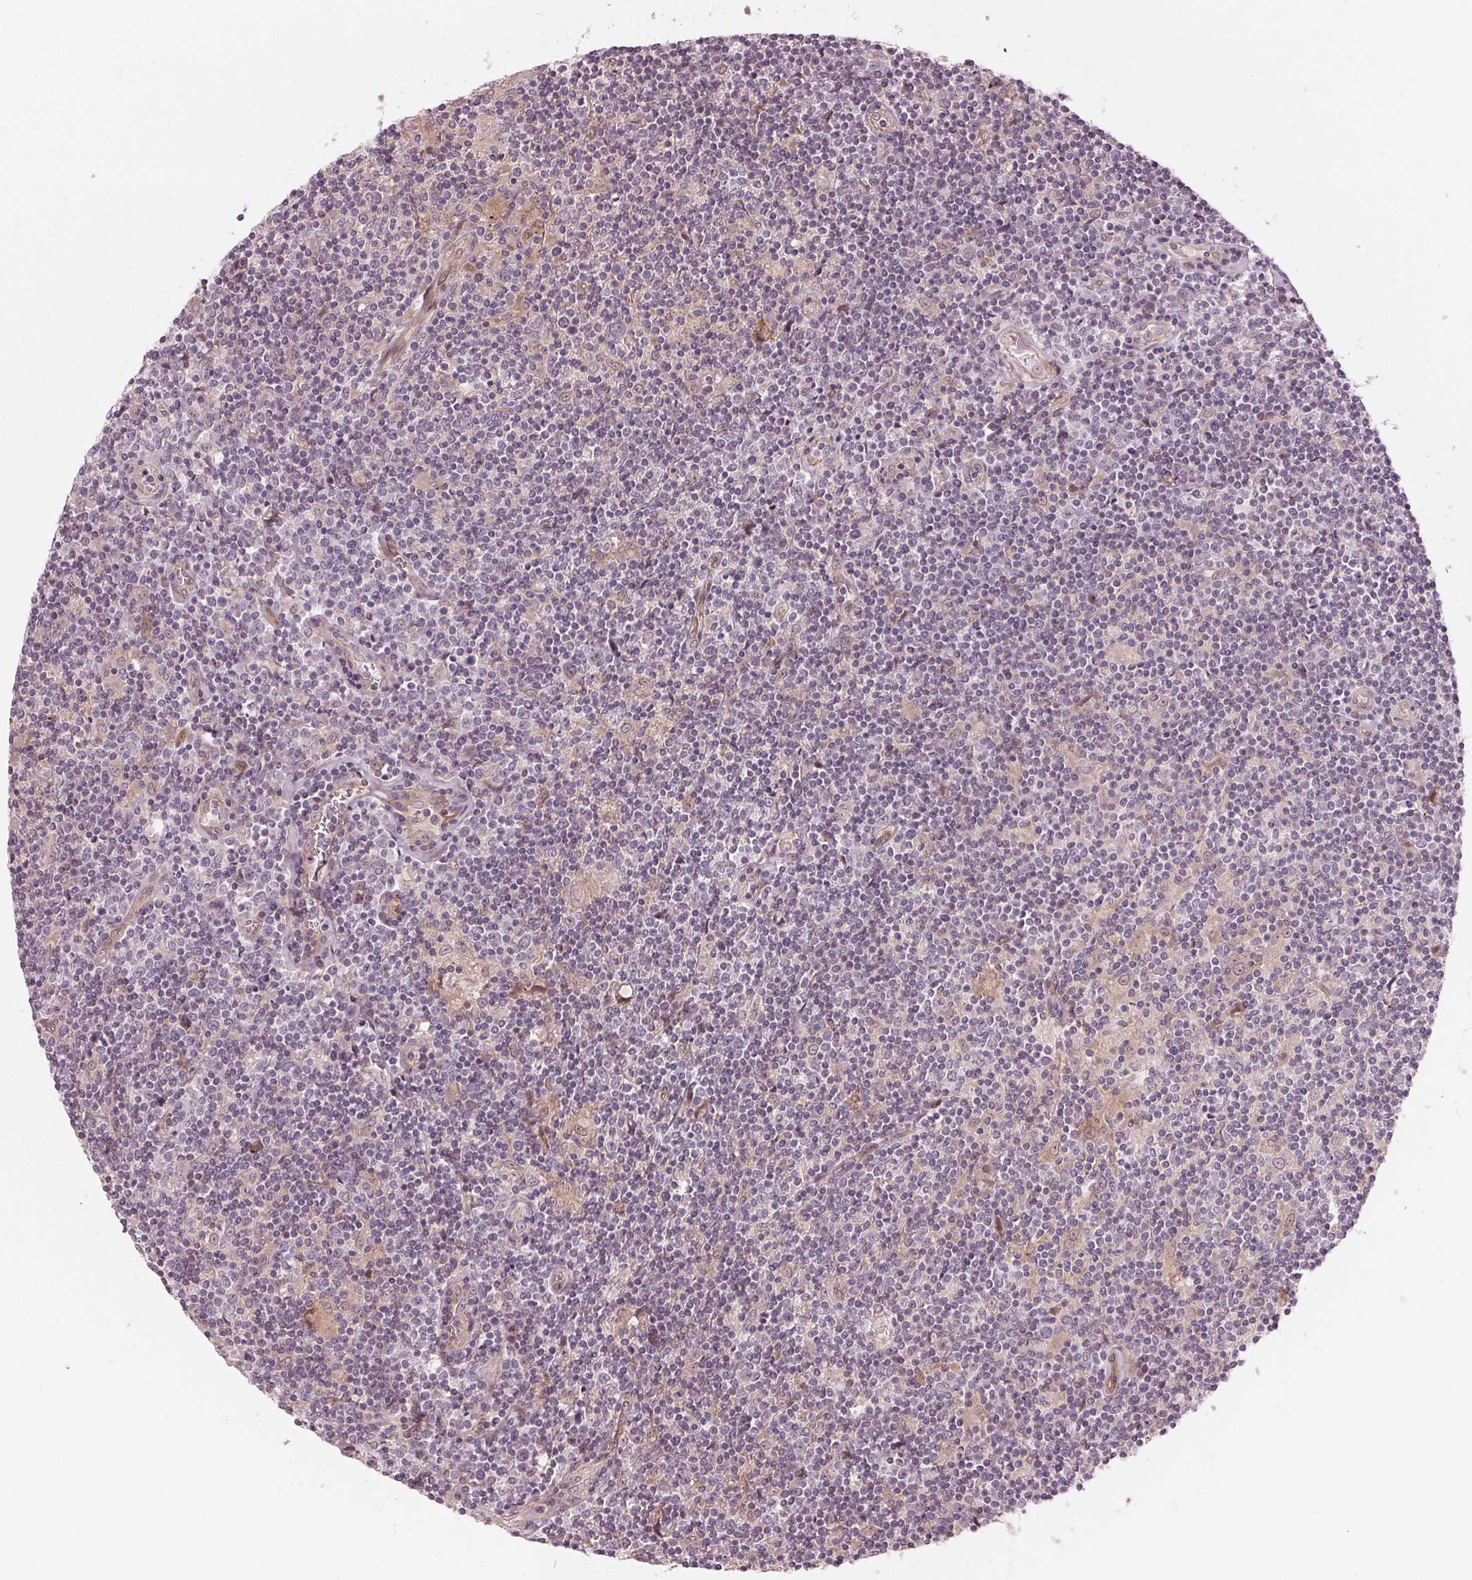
{"staining": {"intensity": "negative", "quantity": "none", "location": "none"}, "tissue": "lymphoma", "cell_type": "Tumor cells", "image_type": "cancer", "snomed": [{"axis": "morphology", "description": "Hodgkin's disease, NOS"}, {"axis": "topography", "description": "Lymph node"}], "caption": "High magnification brightfield microscopy of Hodgkin's disease stained with DAB (3,3'-diaminobenzidine) (brown) and counterstained with hematoxylin (blue): tumor cells show no significant positivity.", "gene": "TXNIP", "patient": {"sex": "male", "age": 40}}